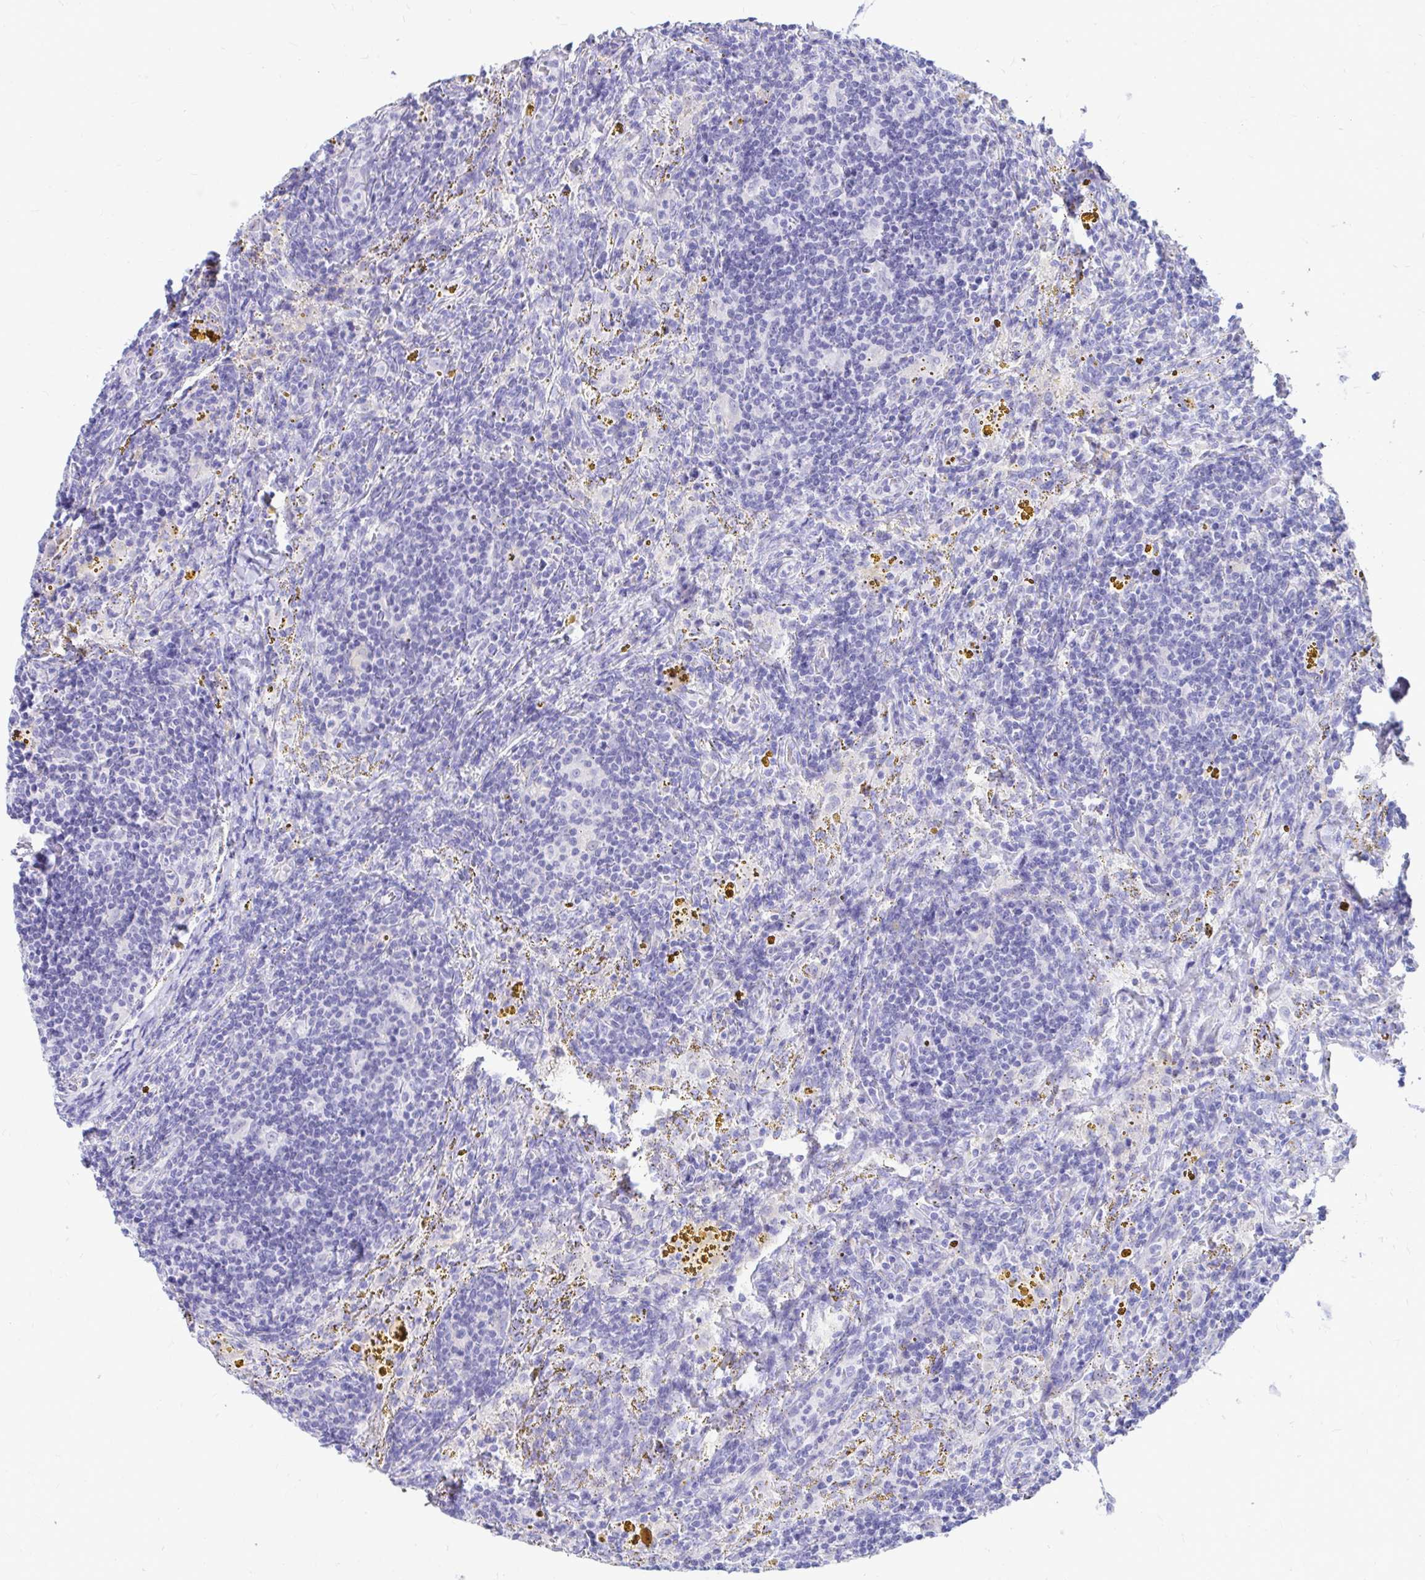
{"staining": {"intensity": "negative", "quantity": "none", "location": "none"}, "tissue": "lymphoma", "cell_type": "Tumor cells", "image_type": "cancer", "snomed": [{"axis": "morphology", "description": "Malignant lymphoma, non-Hodgkin's type, Low grade"}, {"axis": "topography", "description": "Spleen"}], "caption": "Immunohistochemical staining of human low-grade malignant lymphoma, non-Hodgkin's type reveals no significant expression in tumor cells. (Immunohistochemistry (ihc), brightfield microscopy, high magnification).", "gene": "SHISA8", "patient": {"sex": "female", "age": 70}}